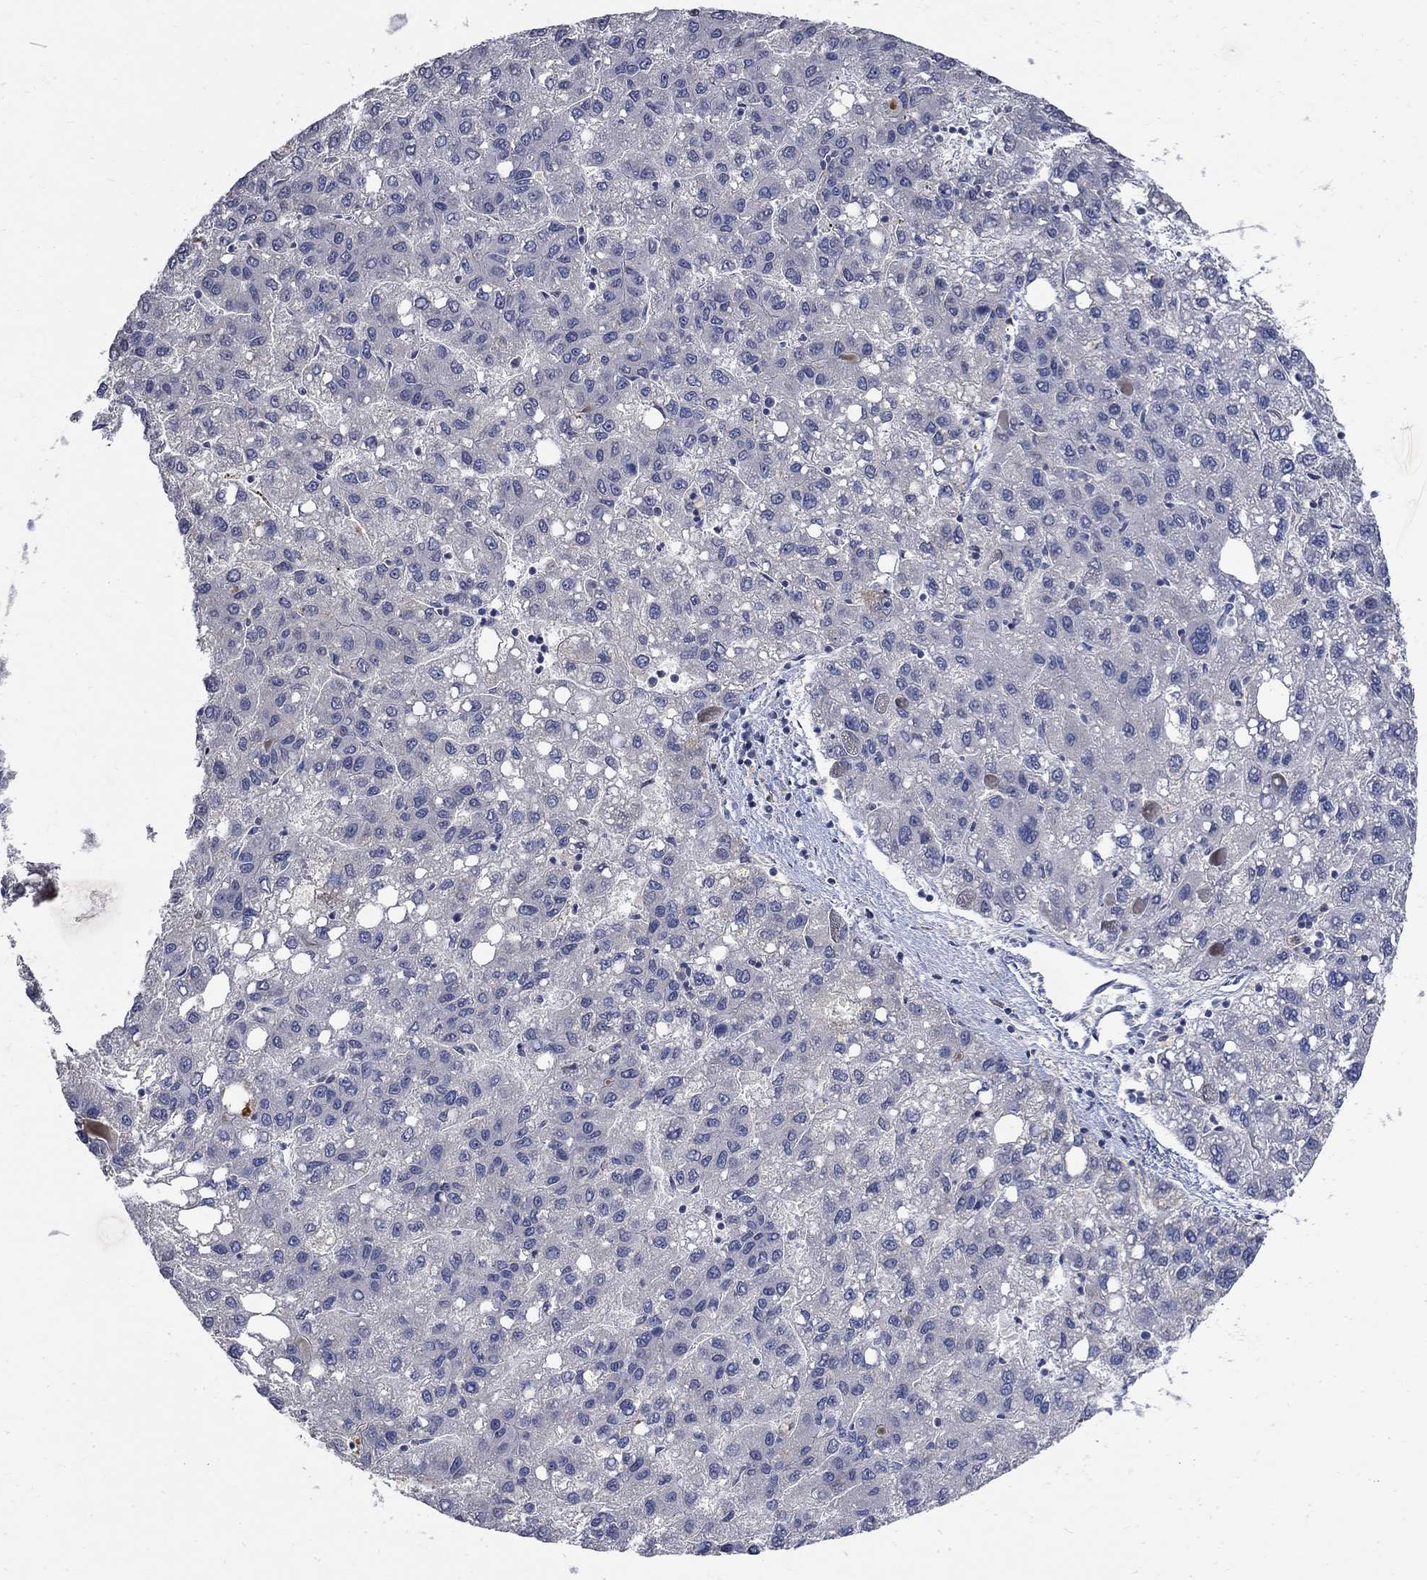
{"staining": {"intensity": "negative", "quantity": "none", "location": "none"}, "tissue": "liver cancer", "cell_type": "Tumor cells", "image_type": "cancer", "snomed": [{"axis": "morphology", "description": "Carcinoma, Hepatocellular, NOS"}, {"axis": "topography", "description": "Liver"}], "caption": "The image displays no significant expression in tumor cells of liver cancer (hepatocellular carcinoma). (Brightfield microscopy of DAB IHC at high magnification).", "gene": "TMEM169", "patient": {"sex": "female", "age": 82}}